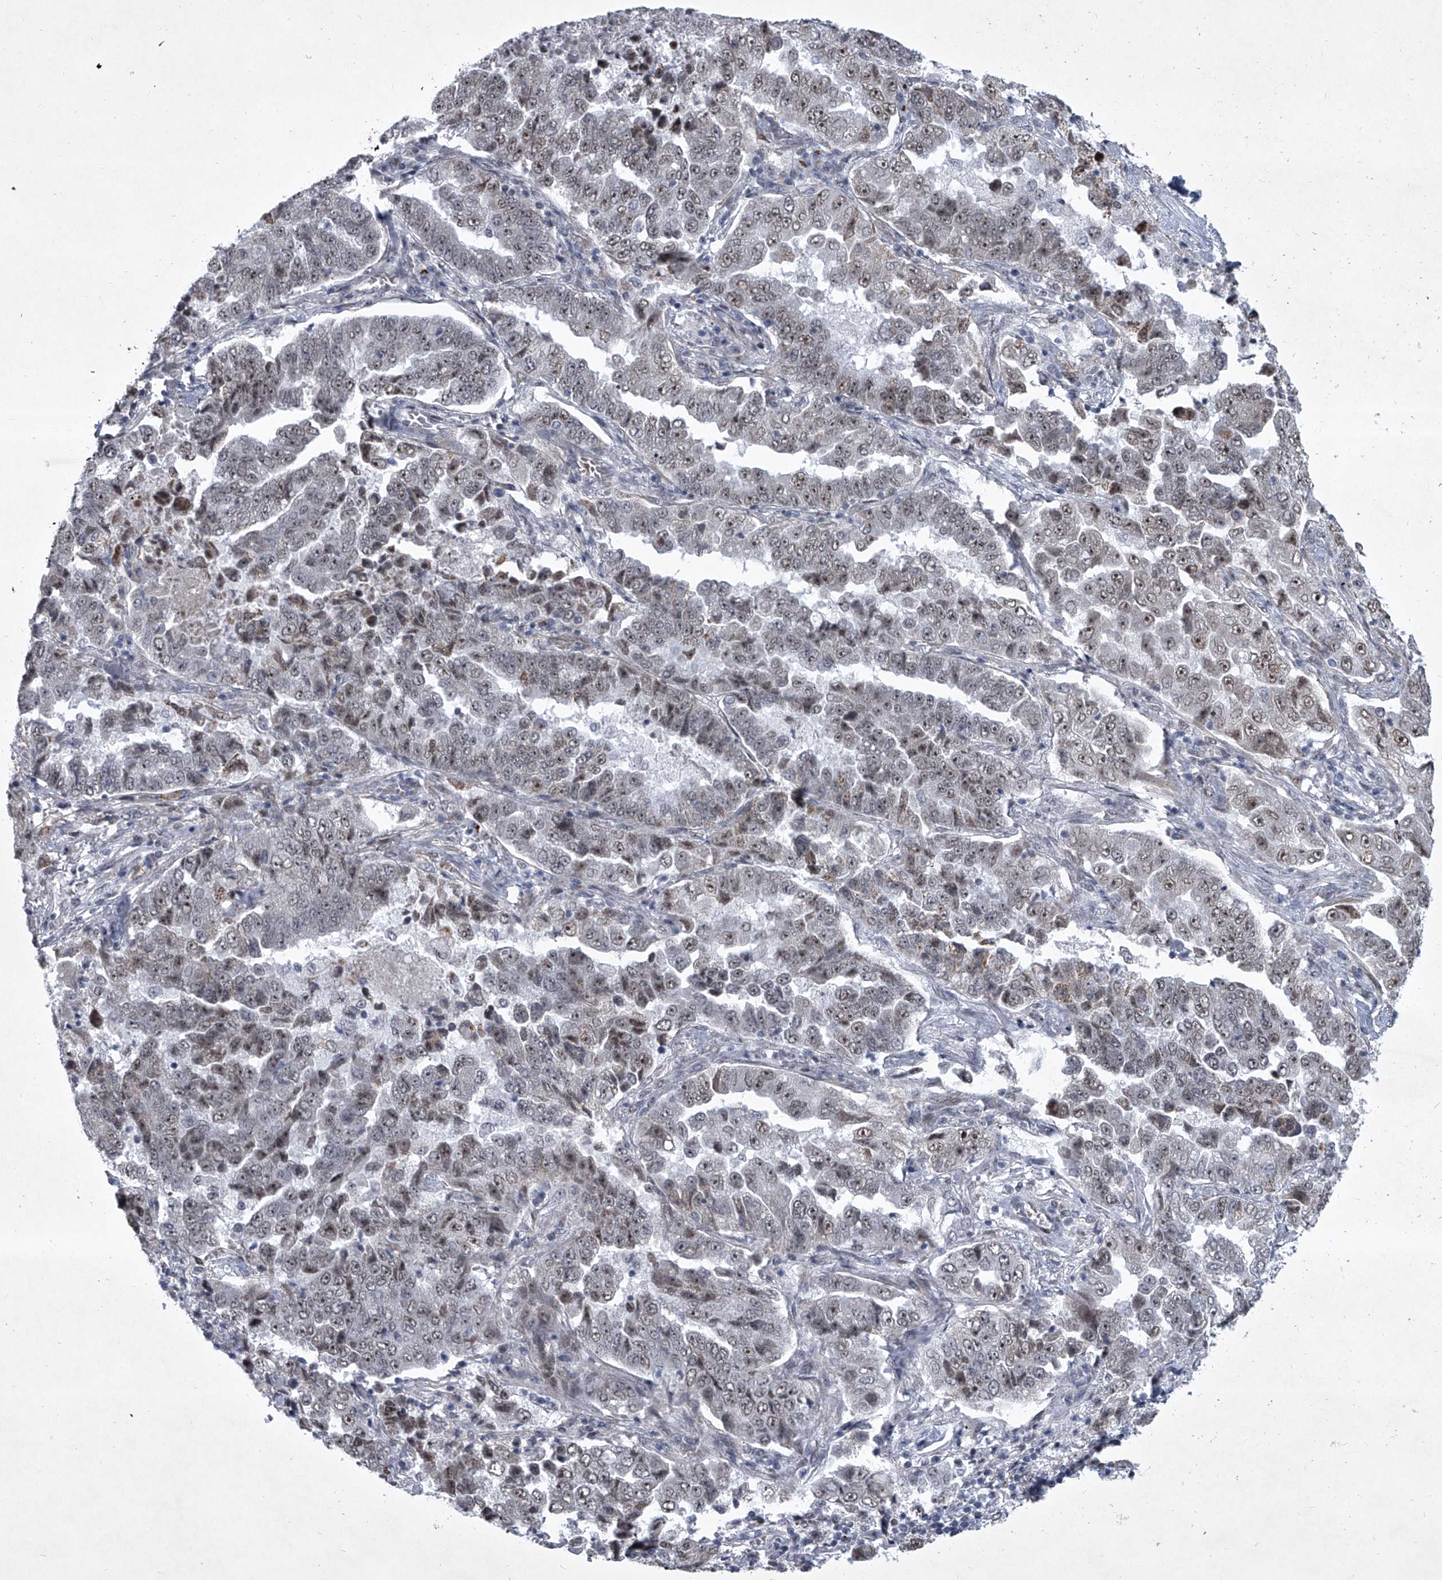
{"staining": {"intensity": "moderate", "quantity": "<25%", "location": "nuclear"}, "tissue": "lung cancer", "cell_type": "Tumor cells", "image_type": "cancer", "snomed": [{"axis": "morphology", "description": "Adenocarcinoma, NOS"}, {"axis": "topography", "description": "Lung"}], "caption": "DAB immunohistochemical staining of human lung cancer (adenocarcinoma) shows moderate nuclear protein staining in about <25% of tumor cells.", "gene": "MLLT1", "patient": {"sex": "female", "age": 51}}